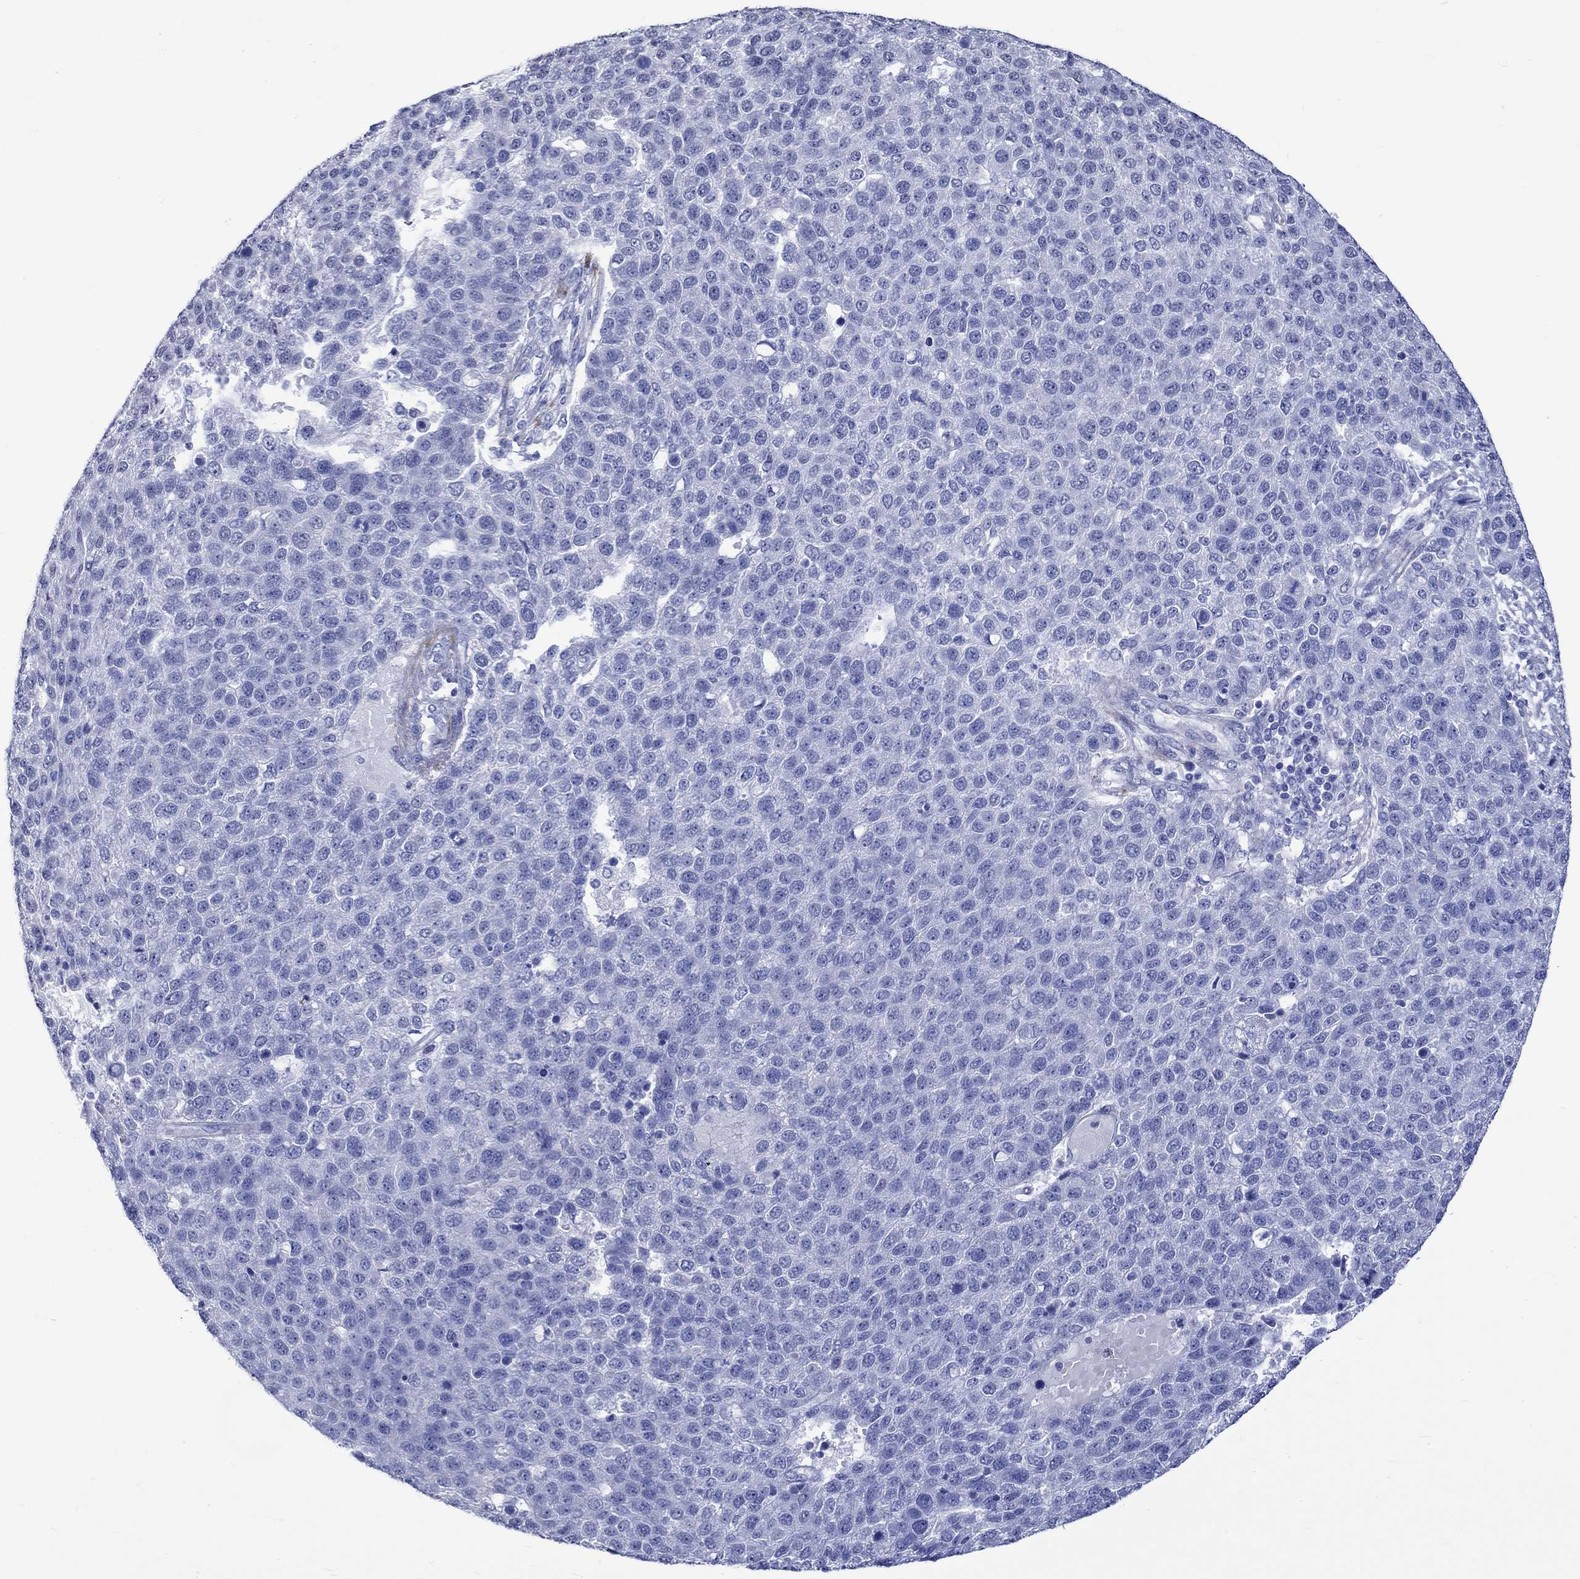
{"staining": {"intensity": "negative", "quantity": "none", "location": "none"}, "tissue": "pancreatic cancer", "cell_type": "Tumor cells", "image_type": "cancer", "snomed": [{"axis": "morphology", "description": "Adenocarcinoma, NOS"}, {"axis": "topography", "description": "Pancreas"}], "caption": "DAB immunohistochemical staining of human pancreatic adenocarcinoma shows no significant expression in tumor cells.", "gene": "CRYAB", "patient": {"sex": "female", "age": 61}}